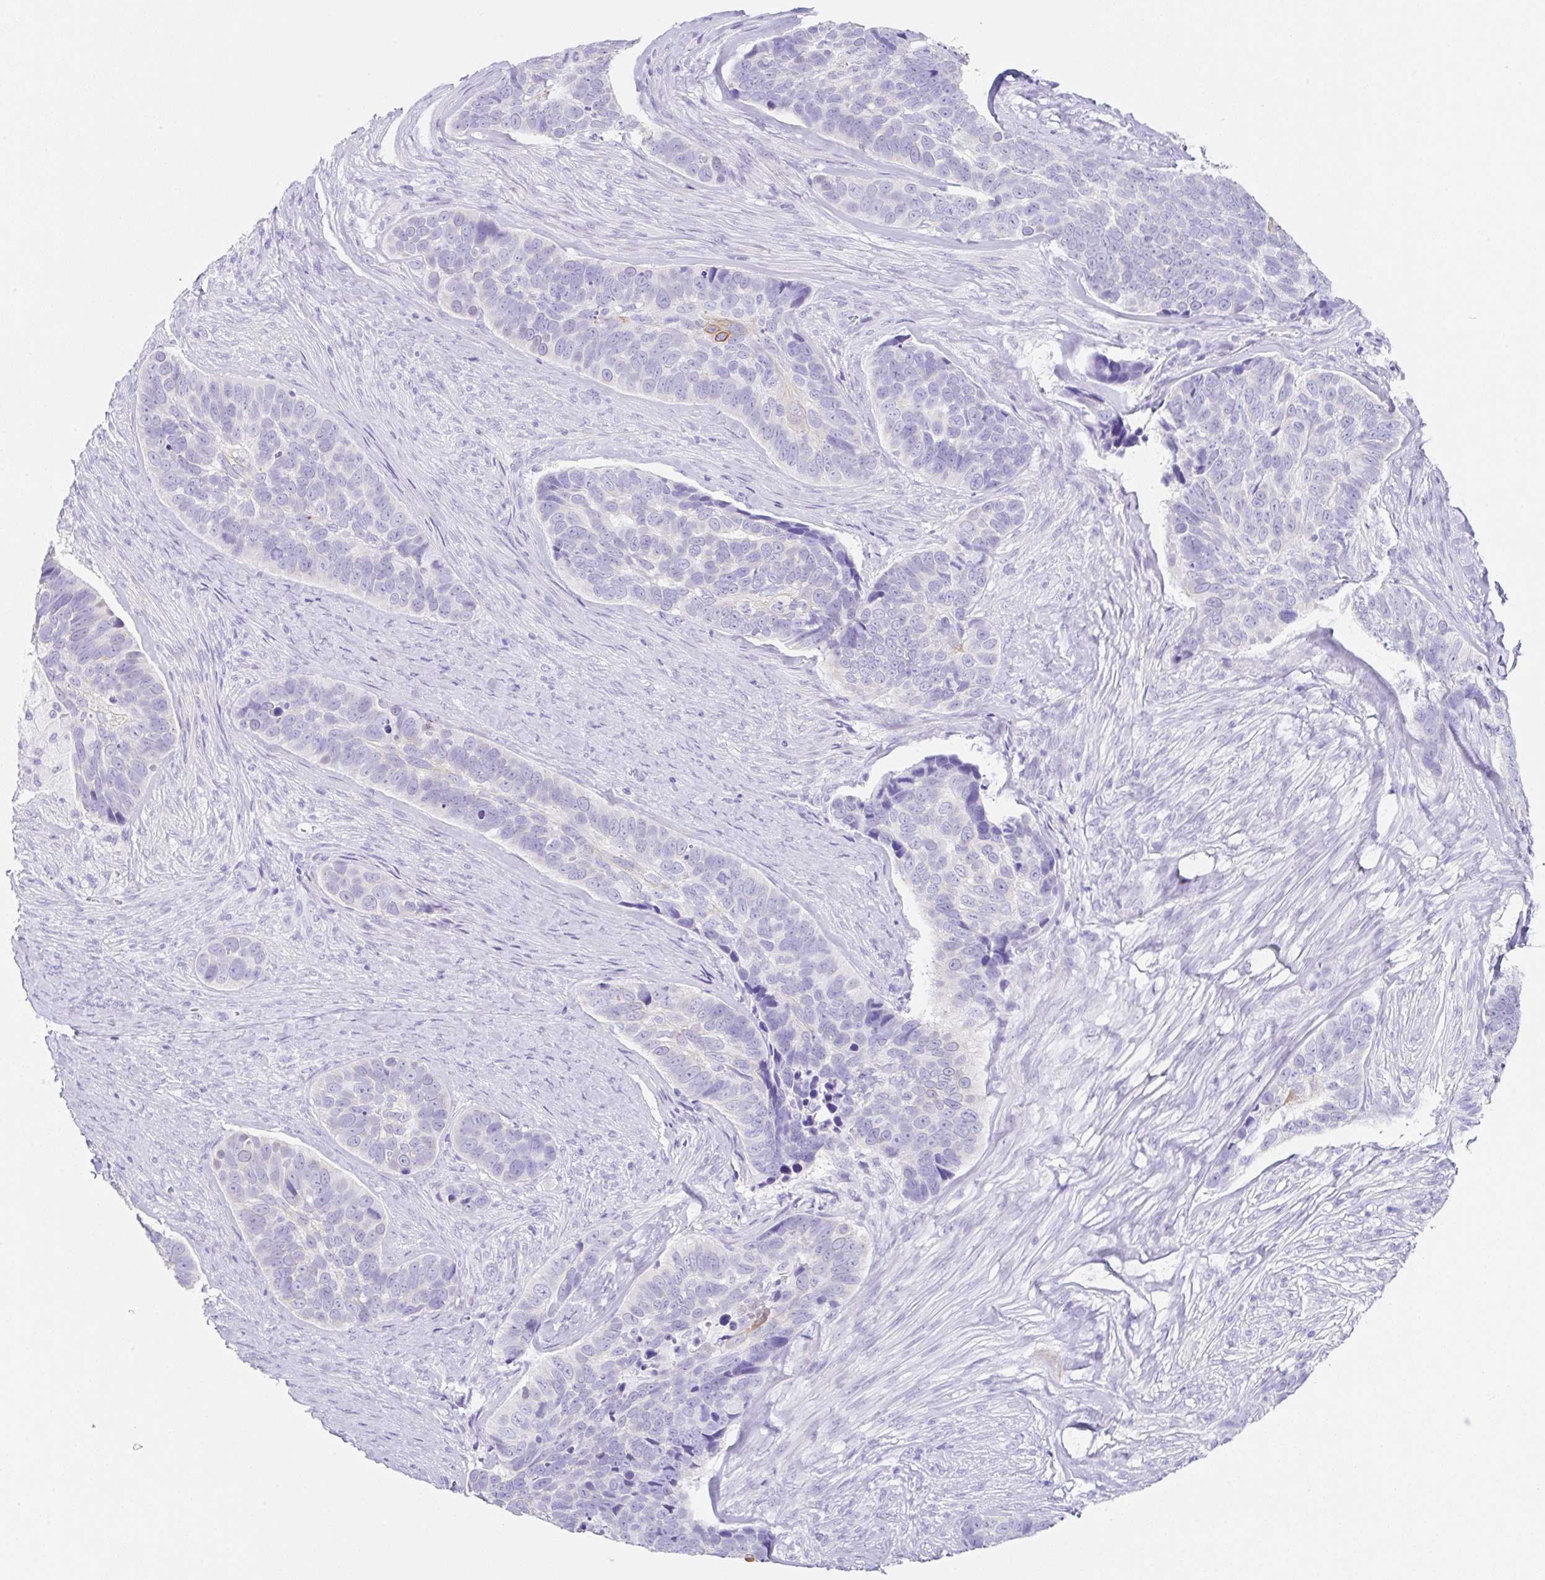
{"staining": {"intensity": "moderate", "quantity": "<25%", "location": "cytoplasmic/membranous"}, "tissue": "skin cancer", "cell_type": "Tumor cells", "image_type": "cancer", "snomed": [{"axis": "morphology", "description": "Basal cell carcinoma"}, {"axis": "topography", "description": "Skin"}], "caption": "Immunohistochemical staining of human skin cancer (basal cell carcinoma) exhibits moderate cytoplasmic/membranous protein positivity in approximately <25% of tumor cells. Using DAB (brown) and hematoxylin (blue) stains, captured at high magnification using brightfield microscopy.", "gene": "CLDND2", "patient": {"sex": "female", "age": 82}}